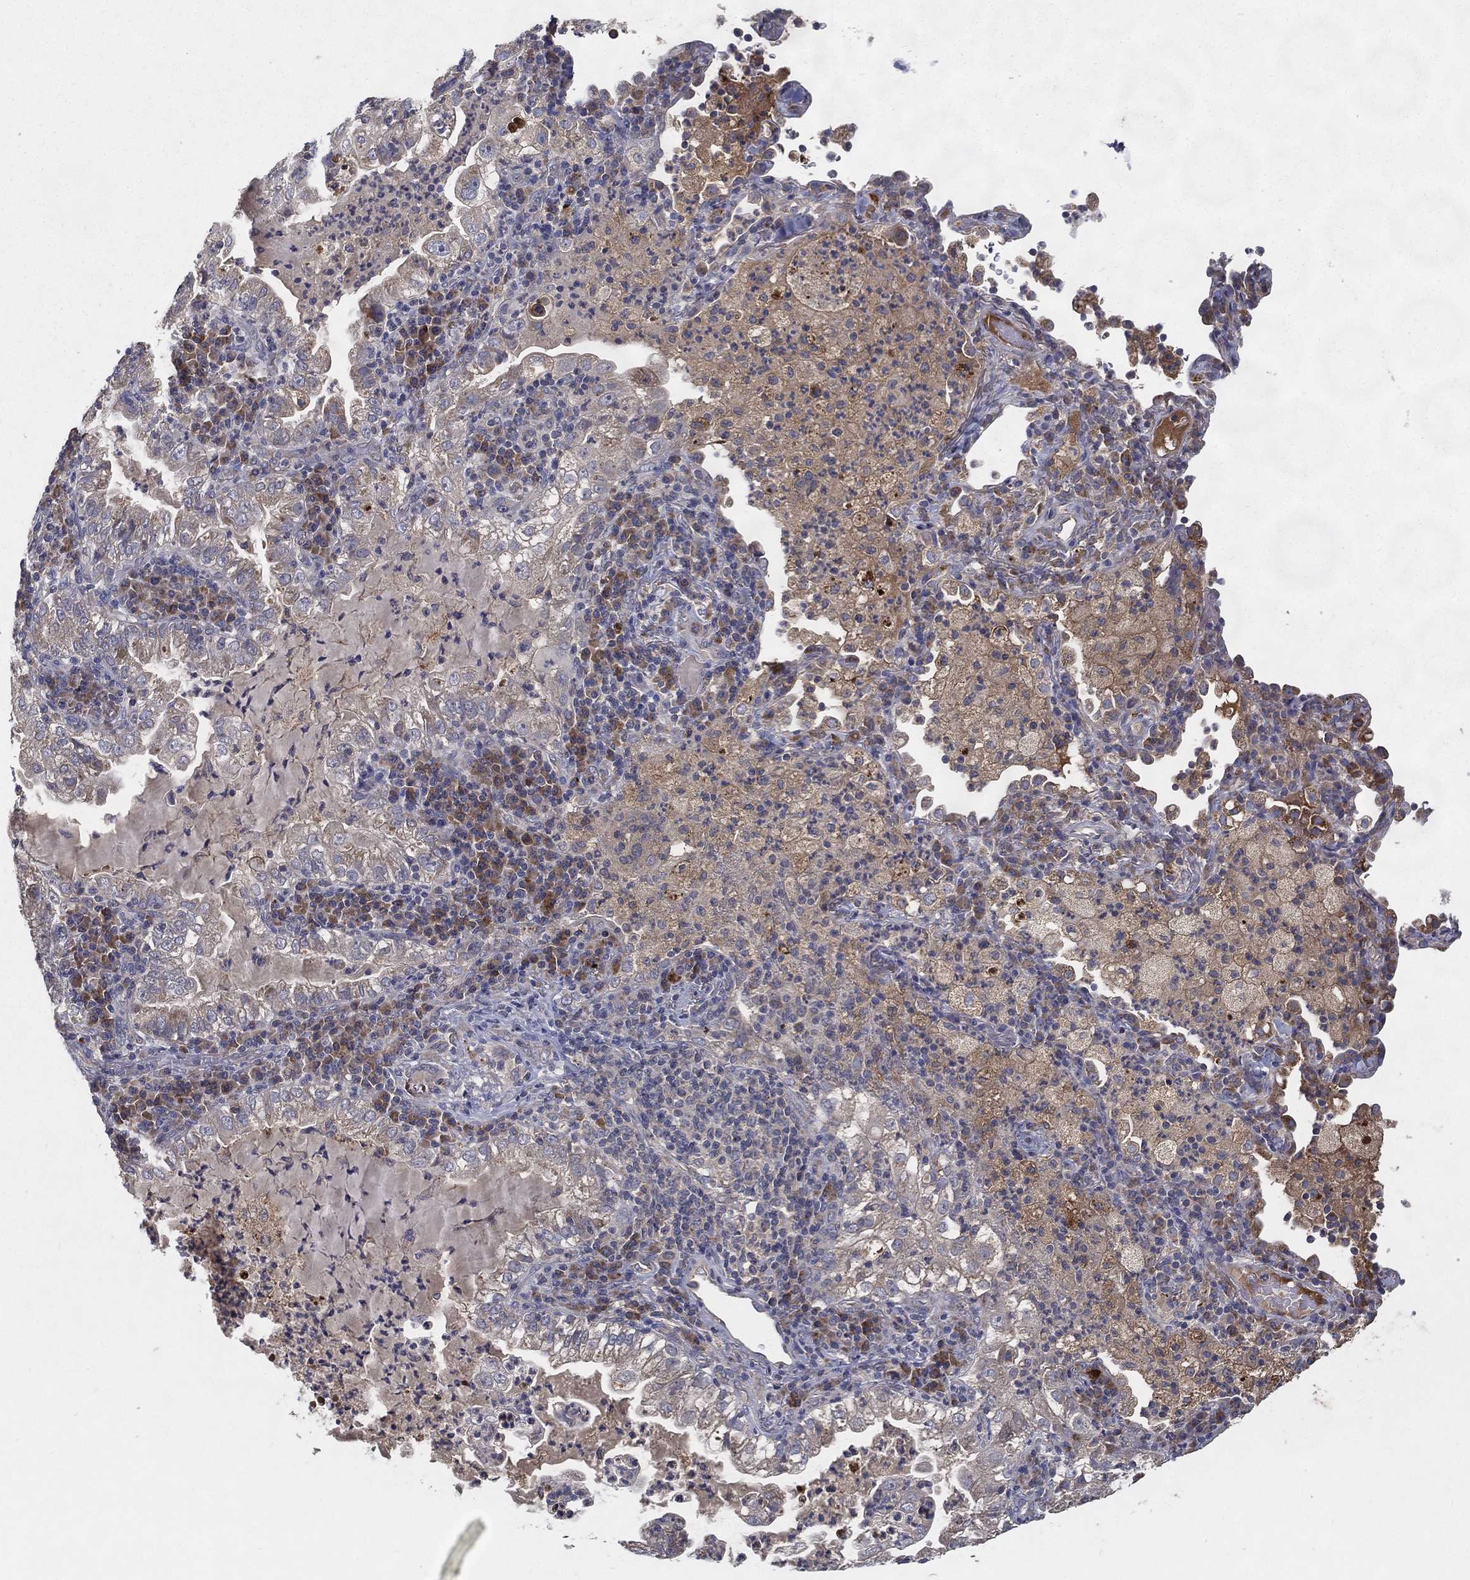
{"staining": {"intensity": "weak", "quantity": "<25%", "location": "cytoplasmic/membranous"}, "tissue": "lung cancer", "cell_type": "Tumor cells", "image_type": "cancer", "snomed": [{"axis": "morphology", "description": "Adenocarcinoma, NOS"}, {"axis": "topography", "description": "Lung"}], "caption": "Tumor cells show no significant protein positivity in lung cancer (adenocarcinoma). Brightfield microscopy of IHC stained with DAB (brown) and hematoxylin (blue), captured at high magnification.", "gene": "MT-ND1", "patient": {"sex": "female", "age": 73}}